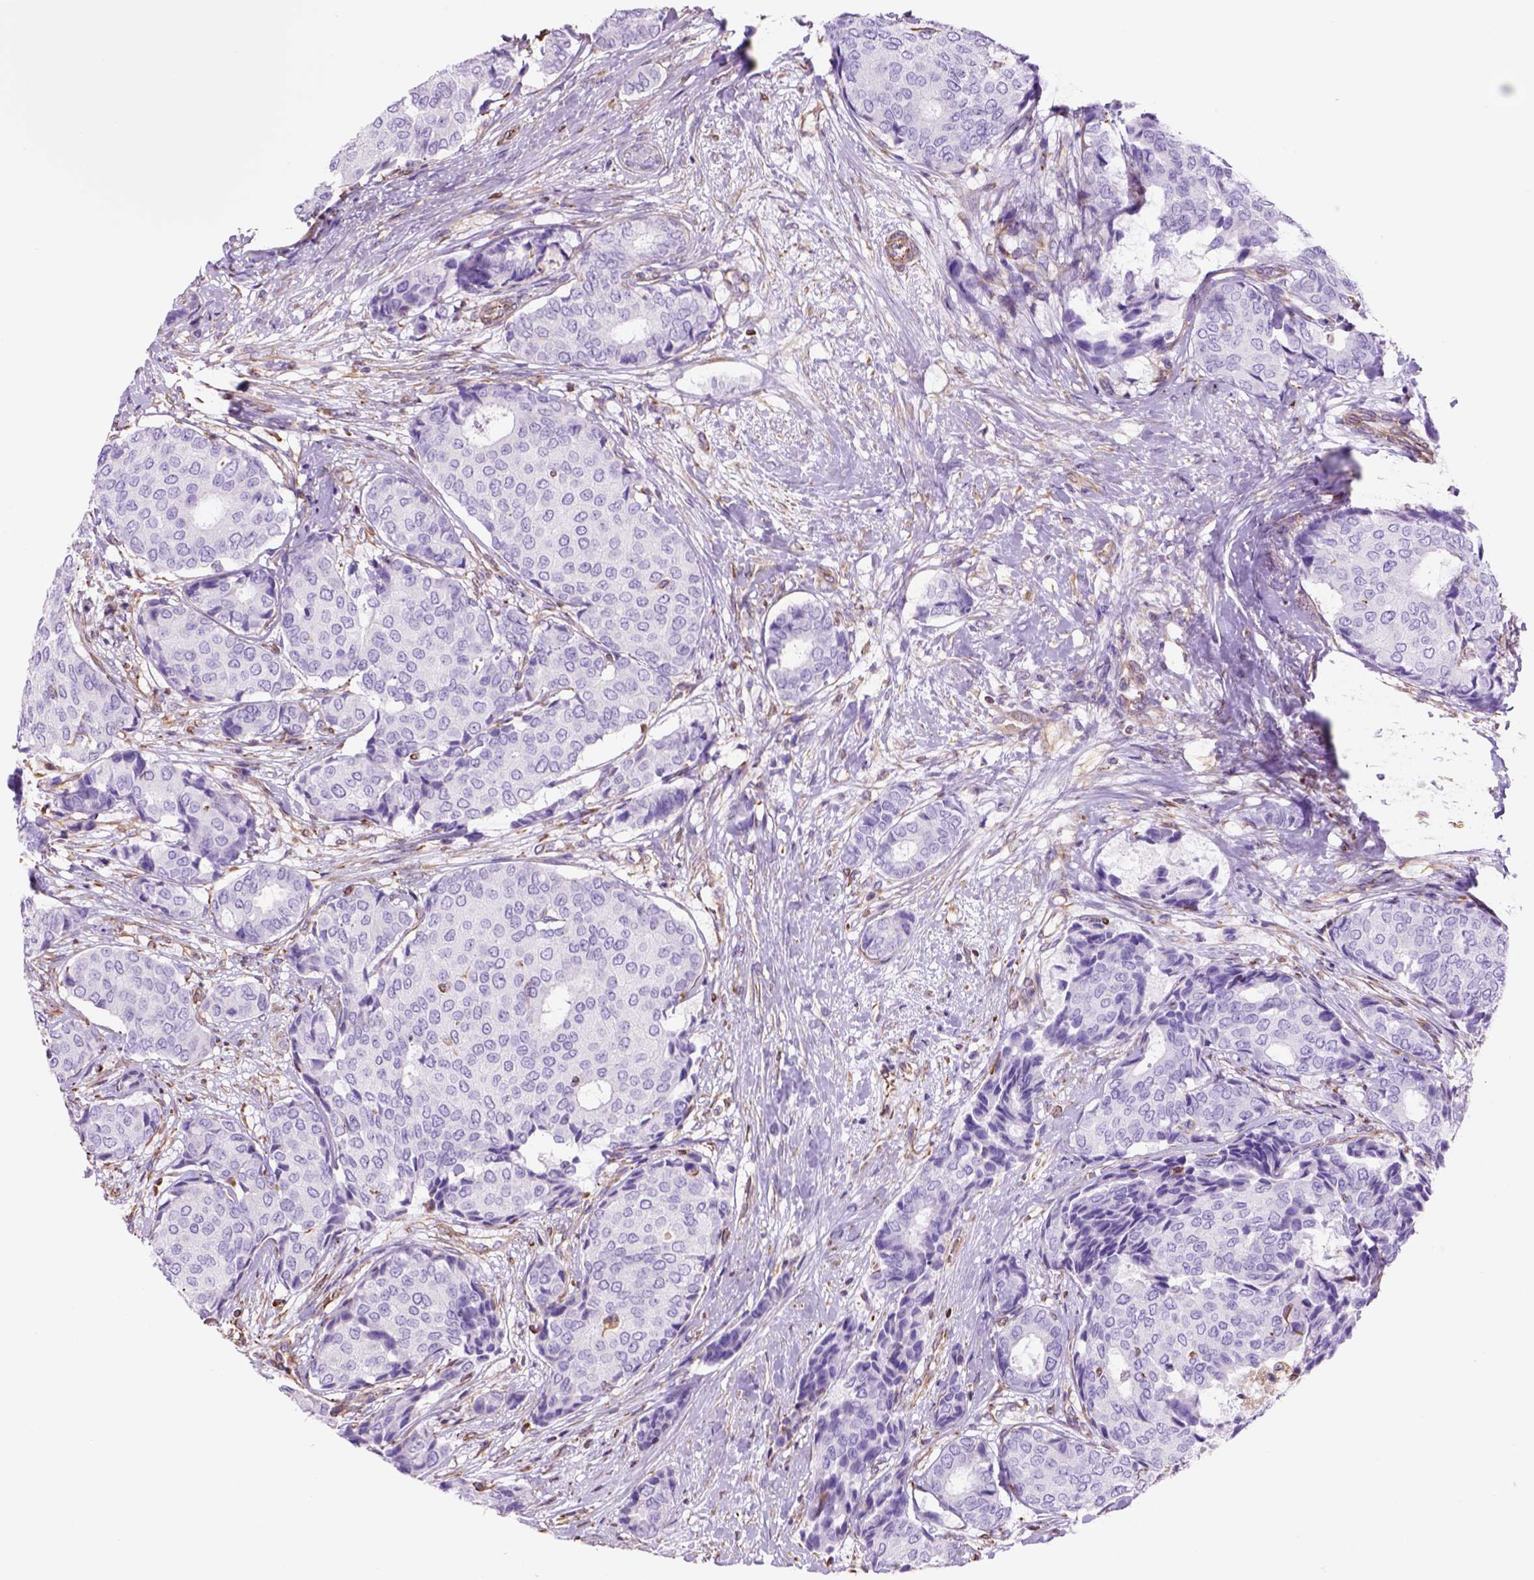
{"staining": {"intensity": "negative", "quantity": "none", "location": "none"}, "tissue": "breast cancer", "cell_type": "Tumor cells", "image_type": "cancer", "snomed": [{"axis": "morphology", "description": "Duct carcinoma"}, {"axis": "topography", "description": "Breast"}], "caption": "Immunohistochemistry of human breast cancer shows no positivity in tumor cells. Nuclei are stained in blue.", "gene": "ZZZ3", "patient": {"sex": "female", "age": 75}}